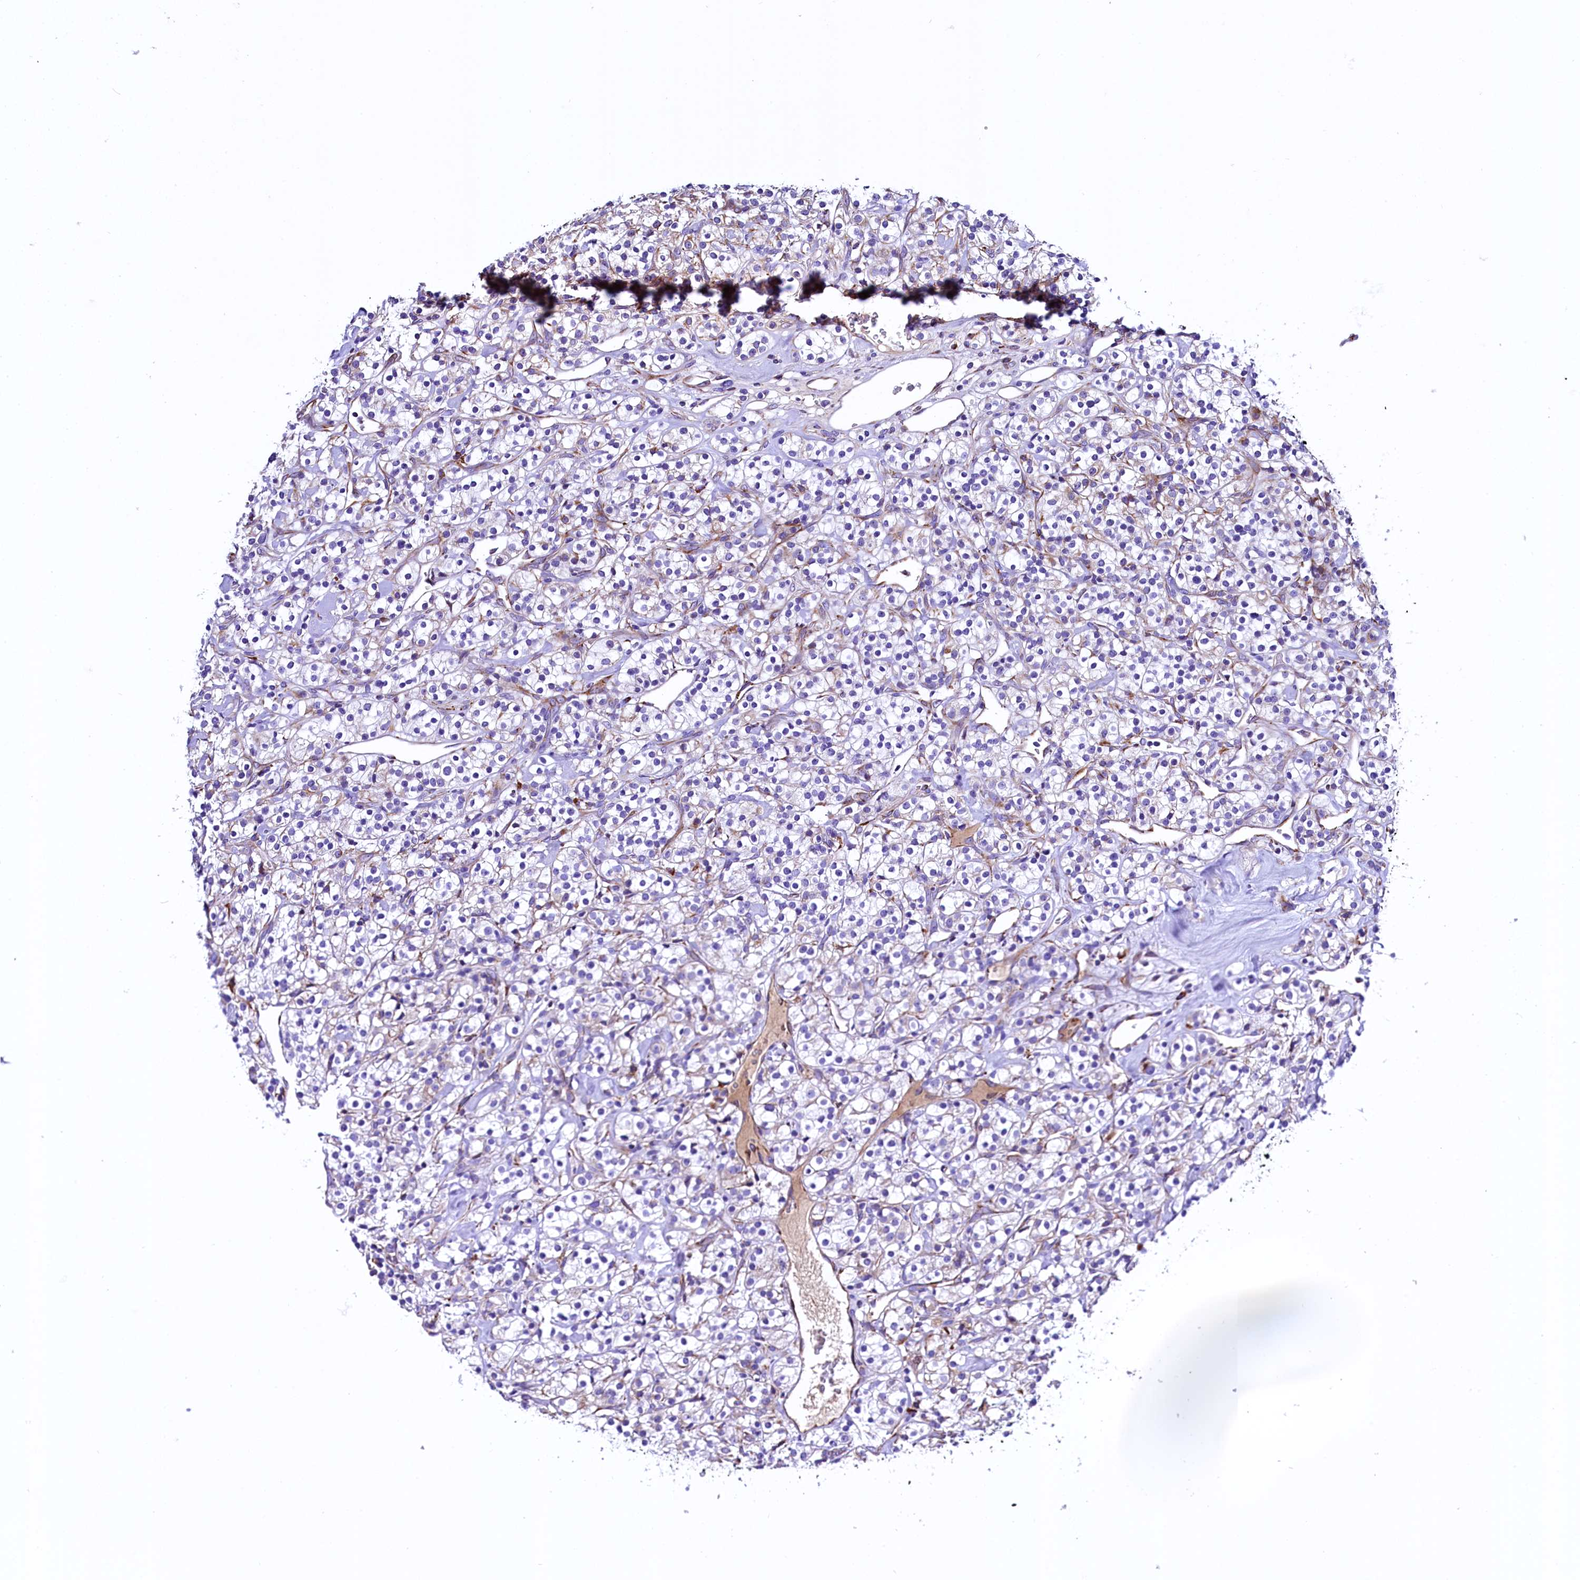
{"staining": {"intensity": "negative", "quantity": "none", "location": "none"}, "tissue": "renal cancer", "cell_type": "Tumor cells", "image_type": "cancer", "snomed": [{"axis": "morphology", "description": "Adenocarcinoma, NOS"}, {"axis": "topography", "description": "Kidney"}], "caption": "Histopathology image shows no protein staining in tumor cells of renal cancer (adenocarcinoma) tissue. (Immunohistochemistry, brightfield microscopy, high magnification).", "gene": "CMTR2", "patient": {"sex": "male", "age": 77}}